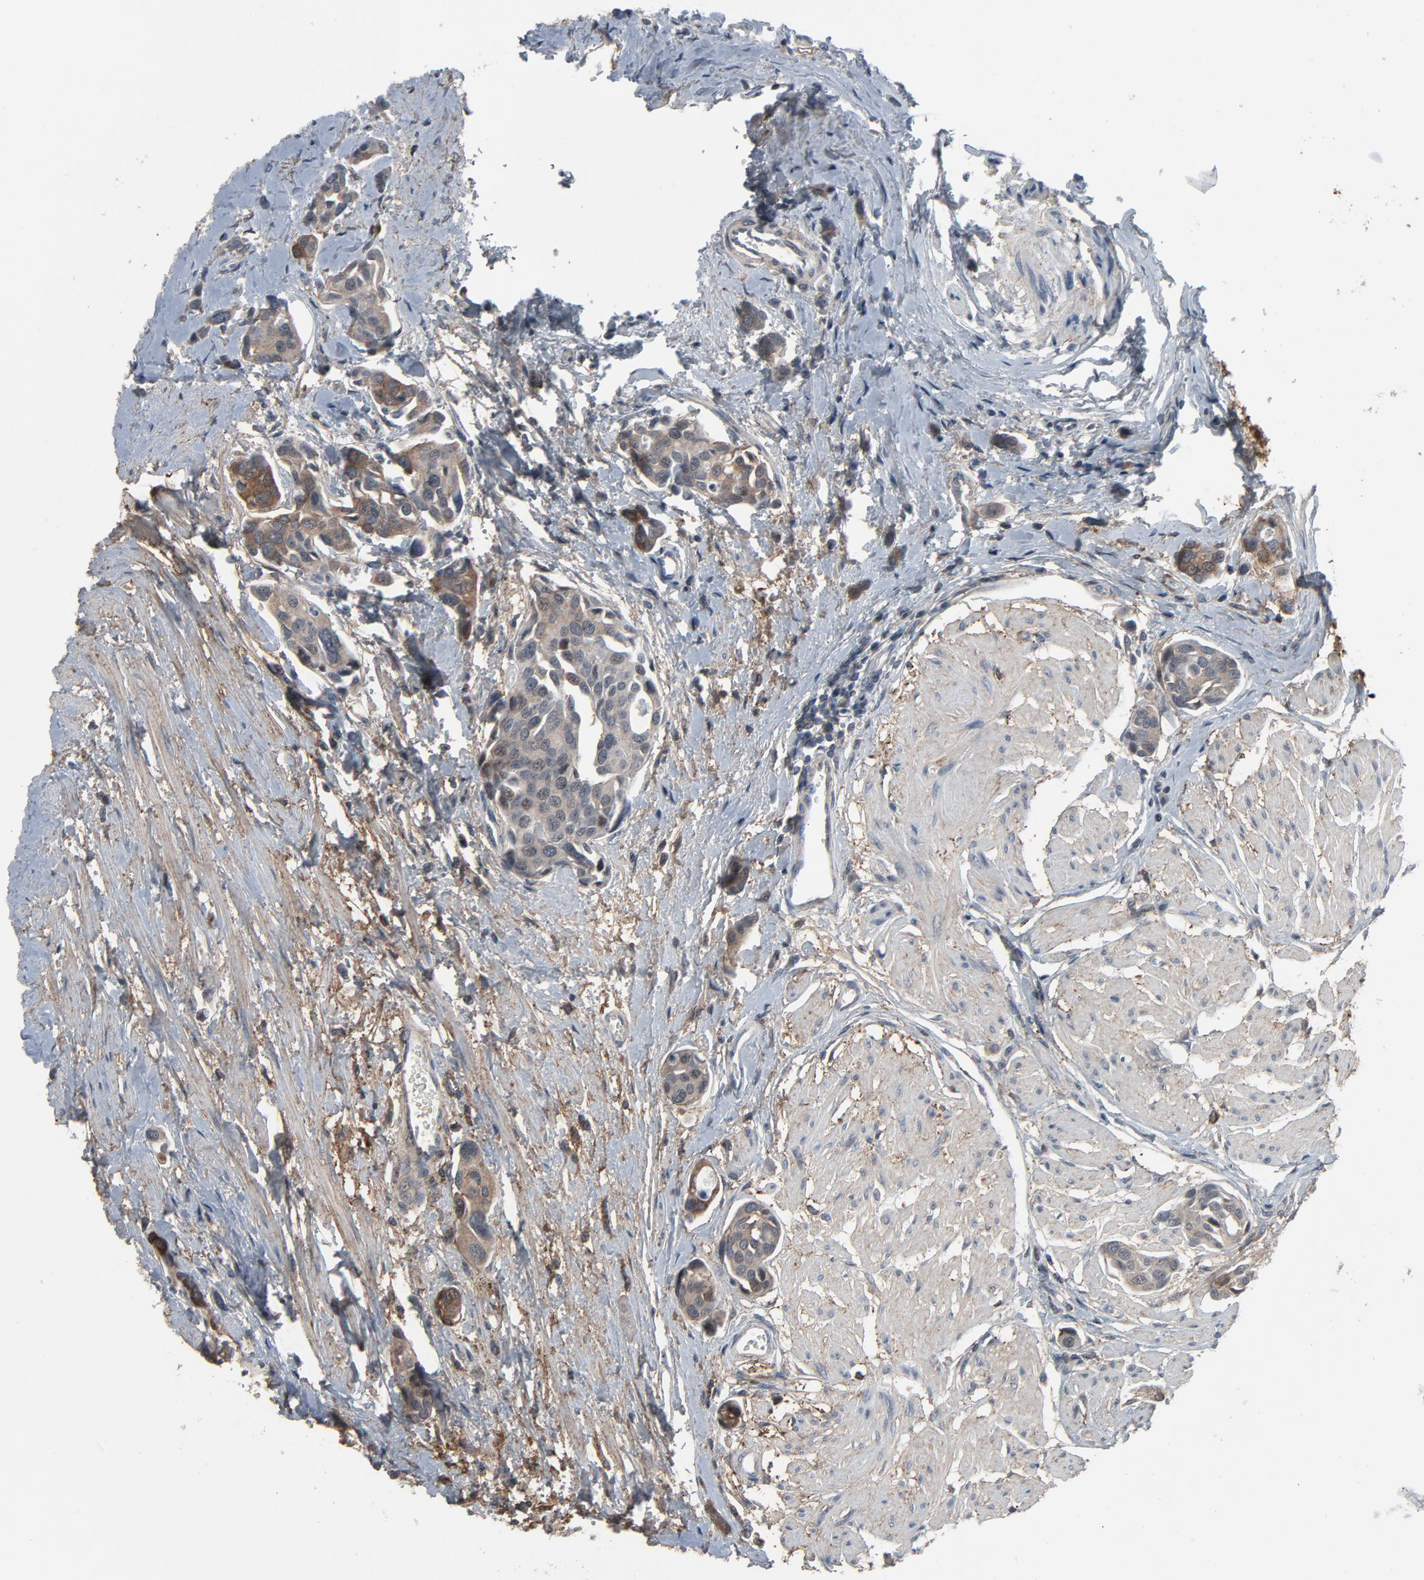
{"staining": {"intensity": "weak", "quantity": ">75%", "location": "cytoplasmic/membranous"}, "tissue": "urothelial cancer", "cell_type": "Tumor cells", "image_type": "cancer", "snomed": [{"axis": "morphology", "description": "Urothelial carcinoma, High grade"}, {"axis": "topography", "description": "Urinary bladder"}], "caption": "The photomicrograph displays immunohistochemical staining of urothelial cancer. There is weak cytoplasmic/membranous expression is appreciated in about >75% of tumor cells. Ihc stains the protein of interest in brown and the nuclei are stained blue.", "gene": "PDZD4", "patient": {"sex": "male", "age": 78}}